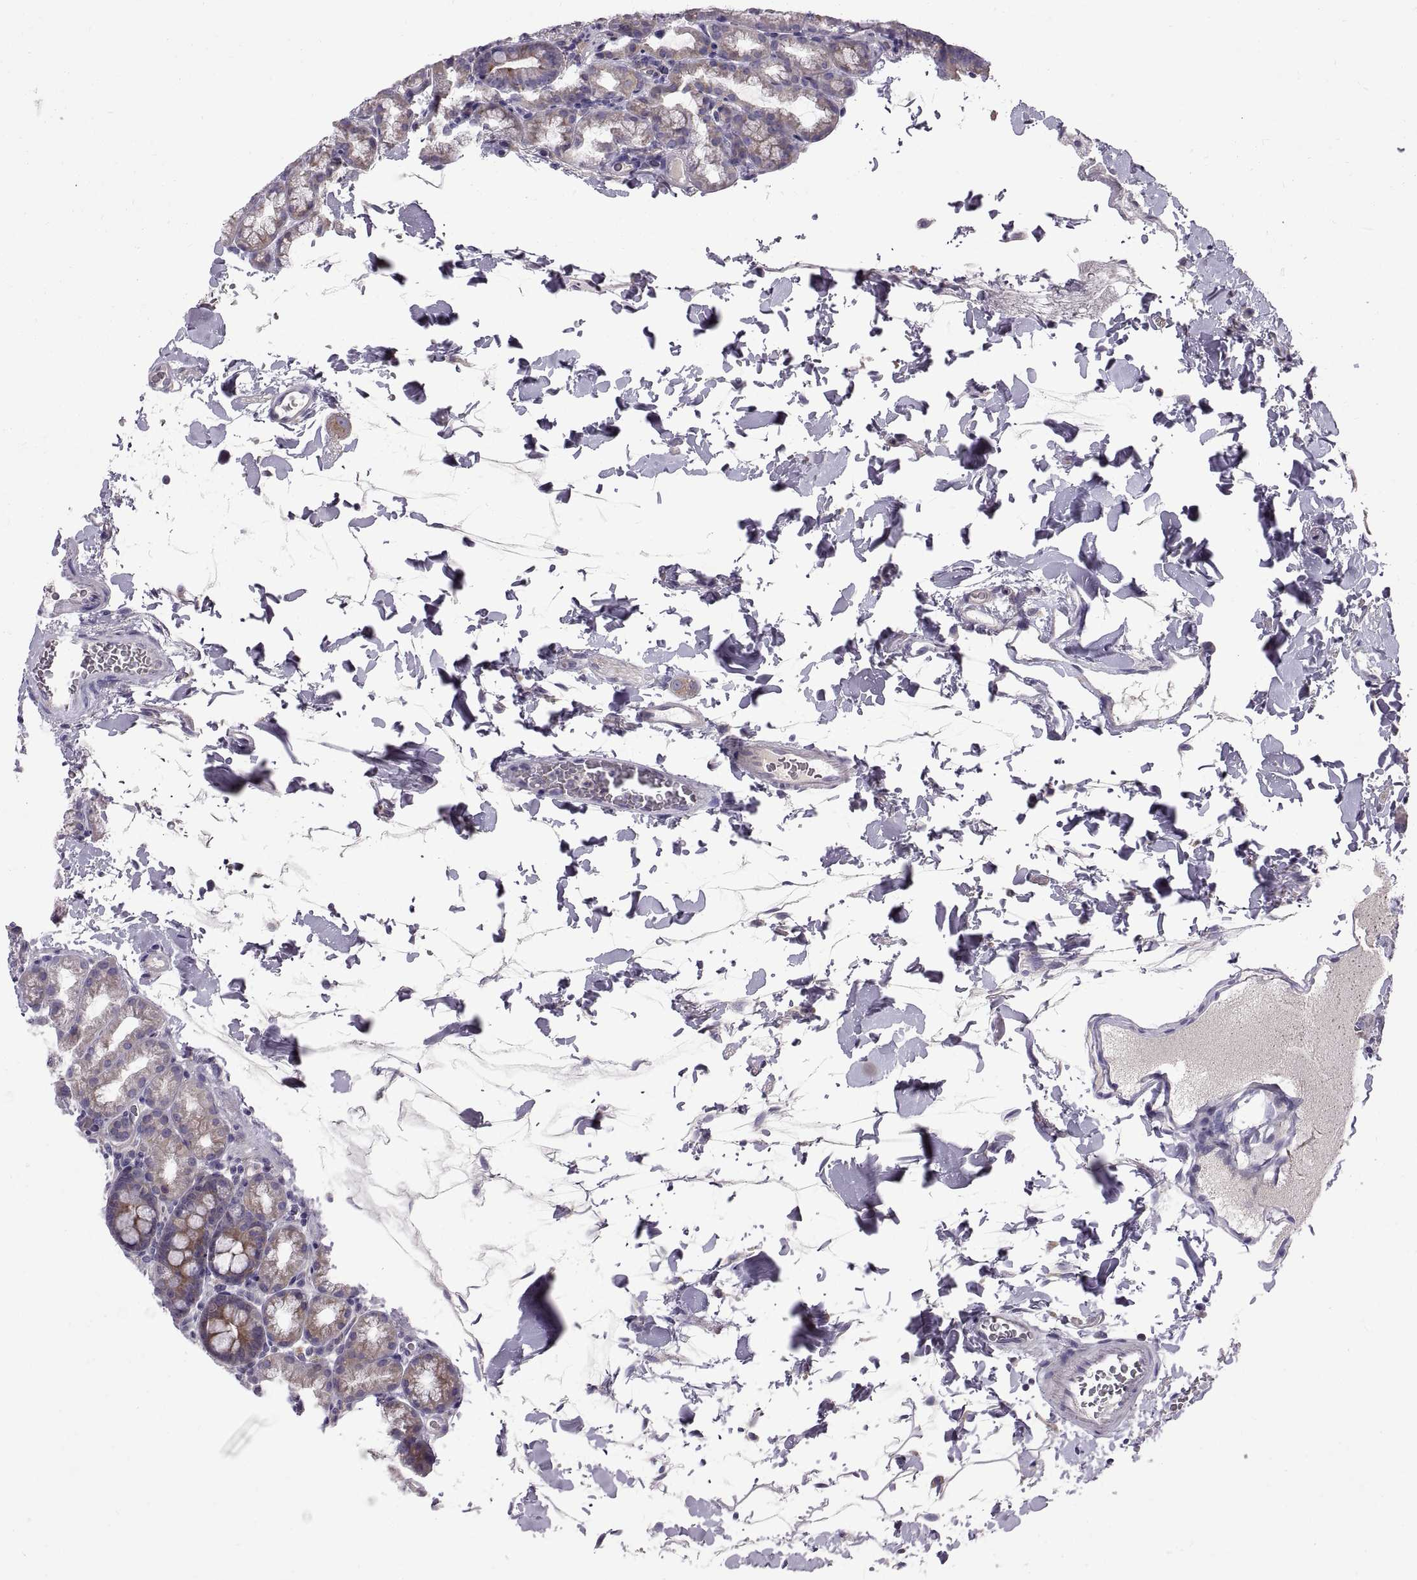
{"staining": {"intensity": "moderate", "quantity": "<25%", "location": "cytoplasmic/membranous"}, "tissue": "duodenum", "cell_type": "Glandular cells", "image_type": "normal", "snomed": [{"axis": "morphology", "description": "Normal tissue, NOS"}, {"axis": "topography", "description": "Duodenum"}], "caption": "Protein staining reveals moderate cytoplasmic/membranous expression in about <25% of glandular cells in benign duodenum. (DAB (3,3'-diaminobenzidine) IHC, brown staining for protein, blue staining for nuclei).", "gene": "ARSL", "patient": {"sex": "male", "age": 59}}